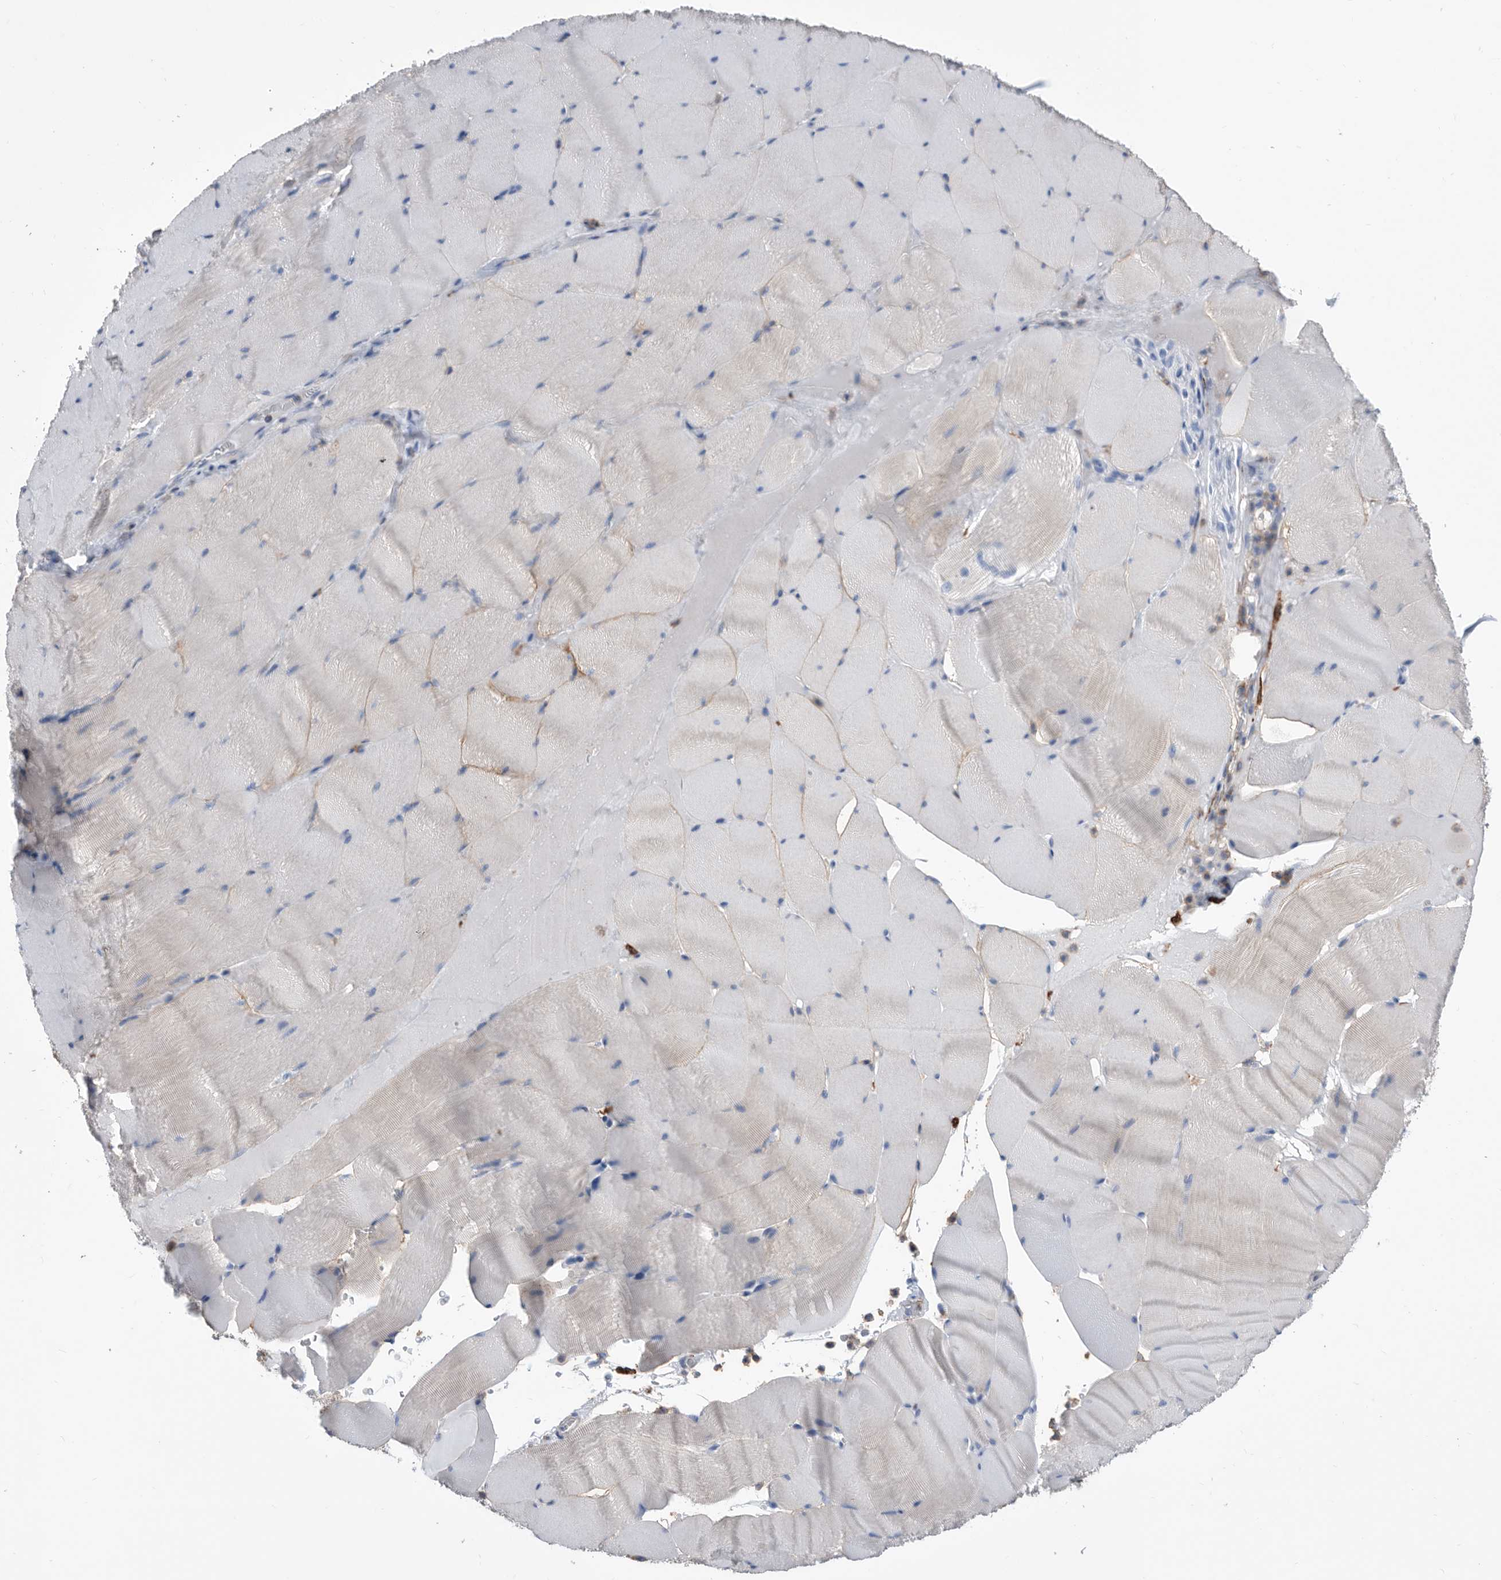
{"staining": {"intensity": "negative", "quantity": "none", "location": "none"}, "tissue": "skeletal muscle", "cell_type": "Myocytes", "image_type": "normal", "snomed": [{"axis": "morphology", "description": "Normal tissue, NOS"}, {"axis": "topography", "description": "Skeletal muscle"}], "caption": "Myocytes show no significant protein staining in normal skeletal muscle. (DAB immunohistochemistry, high magnification).", "gene": "MS4A4A", "patient": {"sex": "male", "age": 62}}